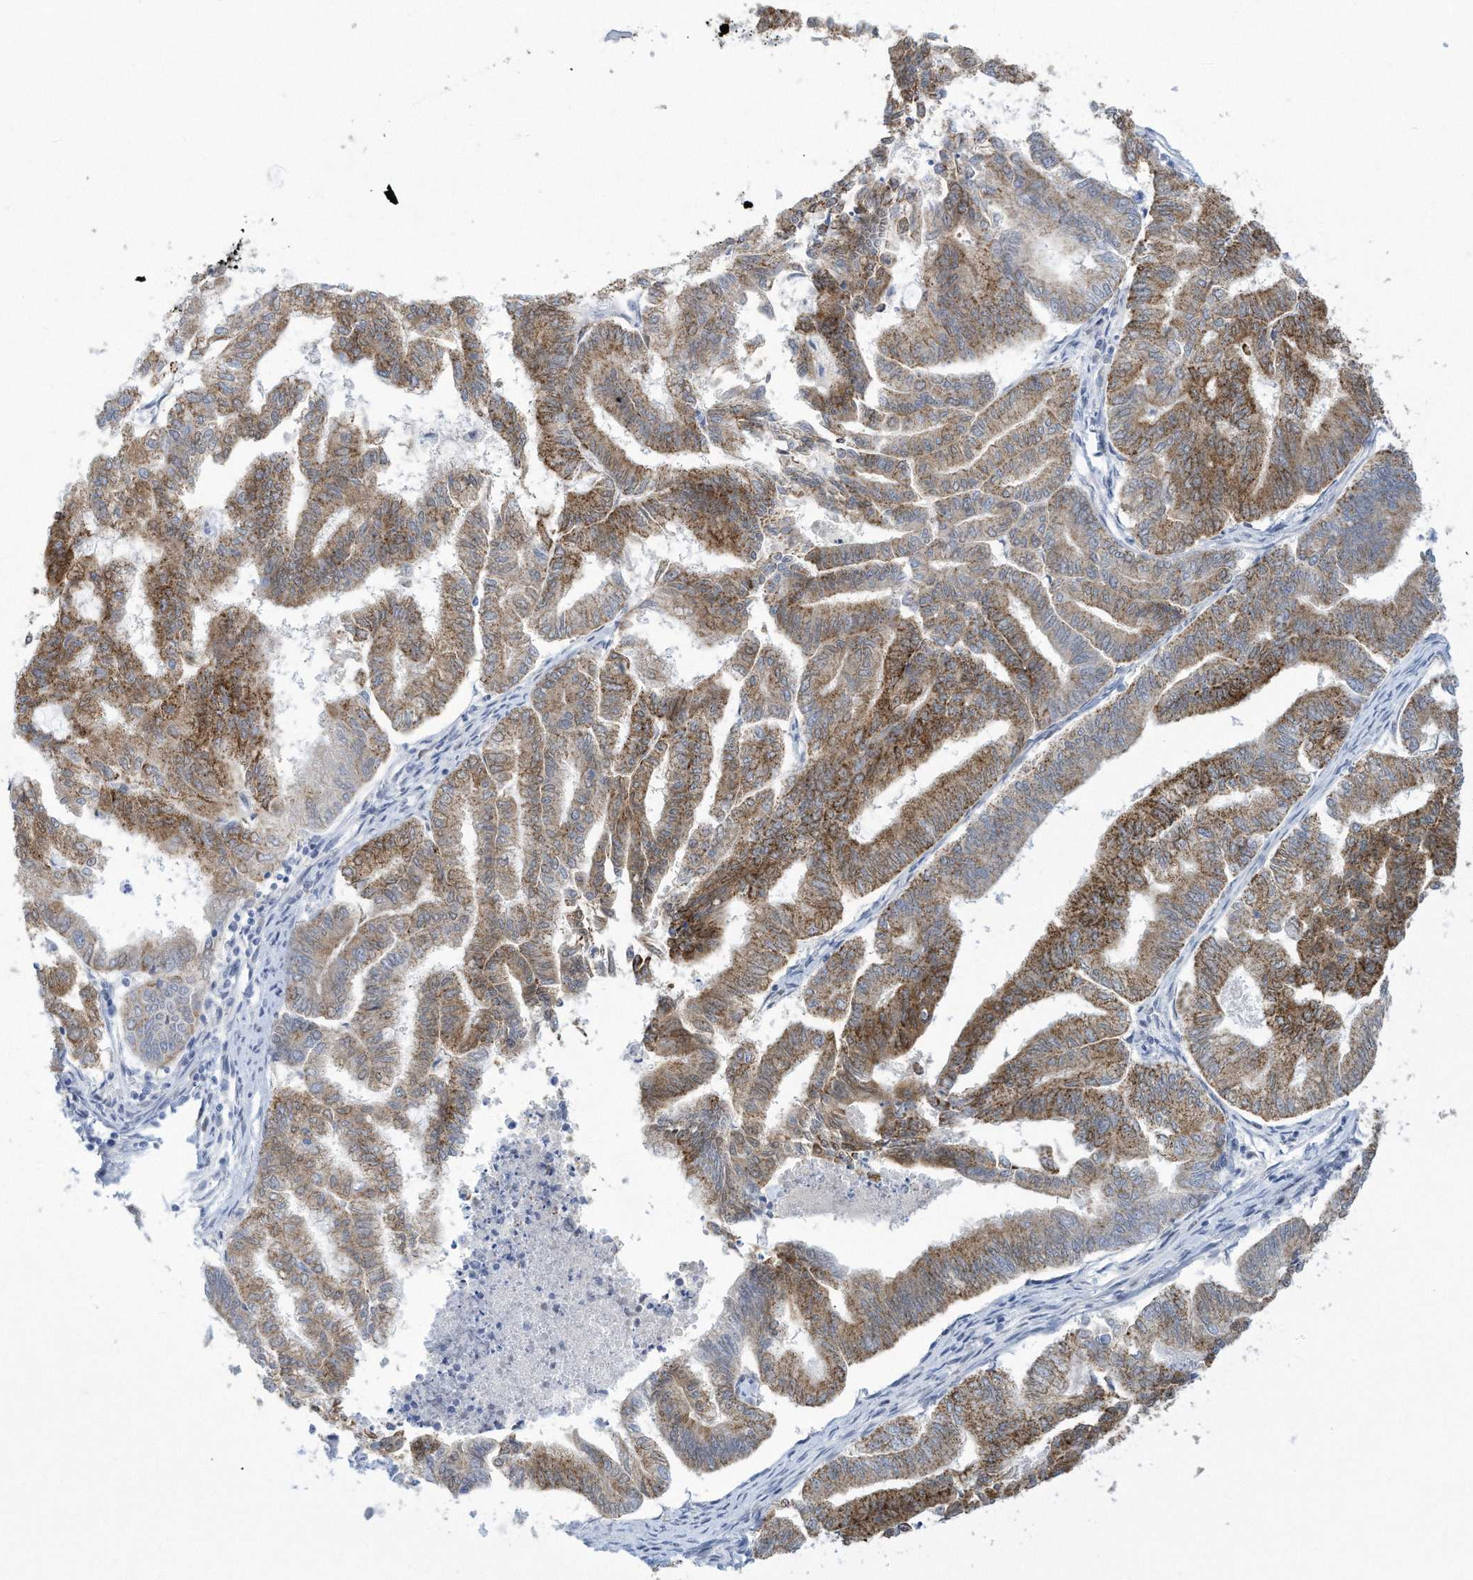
{"staining": {"intensity": "moderate", "quantity": ">75%", "location": "cytoplasmic/membranous"}, "tissue": "endometrial cancer", "cell_type": "Tumor cells", "image_type": "cancer", "snomed": [{"axis": "morphology", "description": "Adenocarcinoma, NOS"}, {"axis": "topography", "description": "Endometrium"}], "caption": "A brown stain labels moderate cytoplasmic/membranous positivity of a protein in human endometrial cancer (adenocarcinoma) tumor cells. The staining was performed using DAB, with brown indicating positive protein expression. Nuclei are stained blue with hematoxylin.", "gene": "ALDH6A1", "patient": {"sex": "female", "age": 79}}